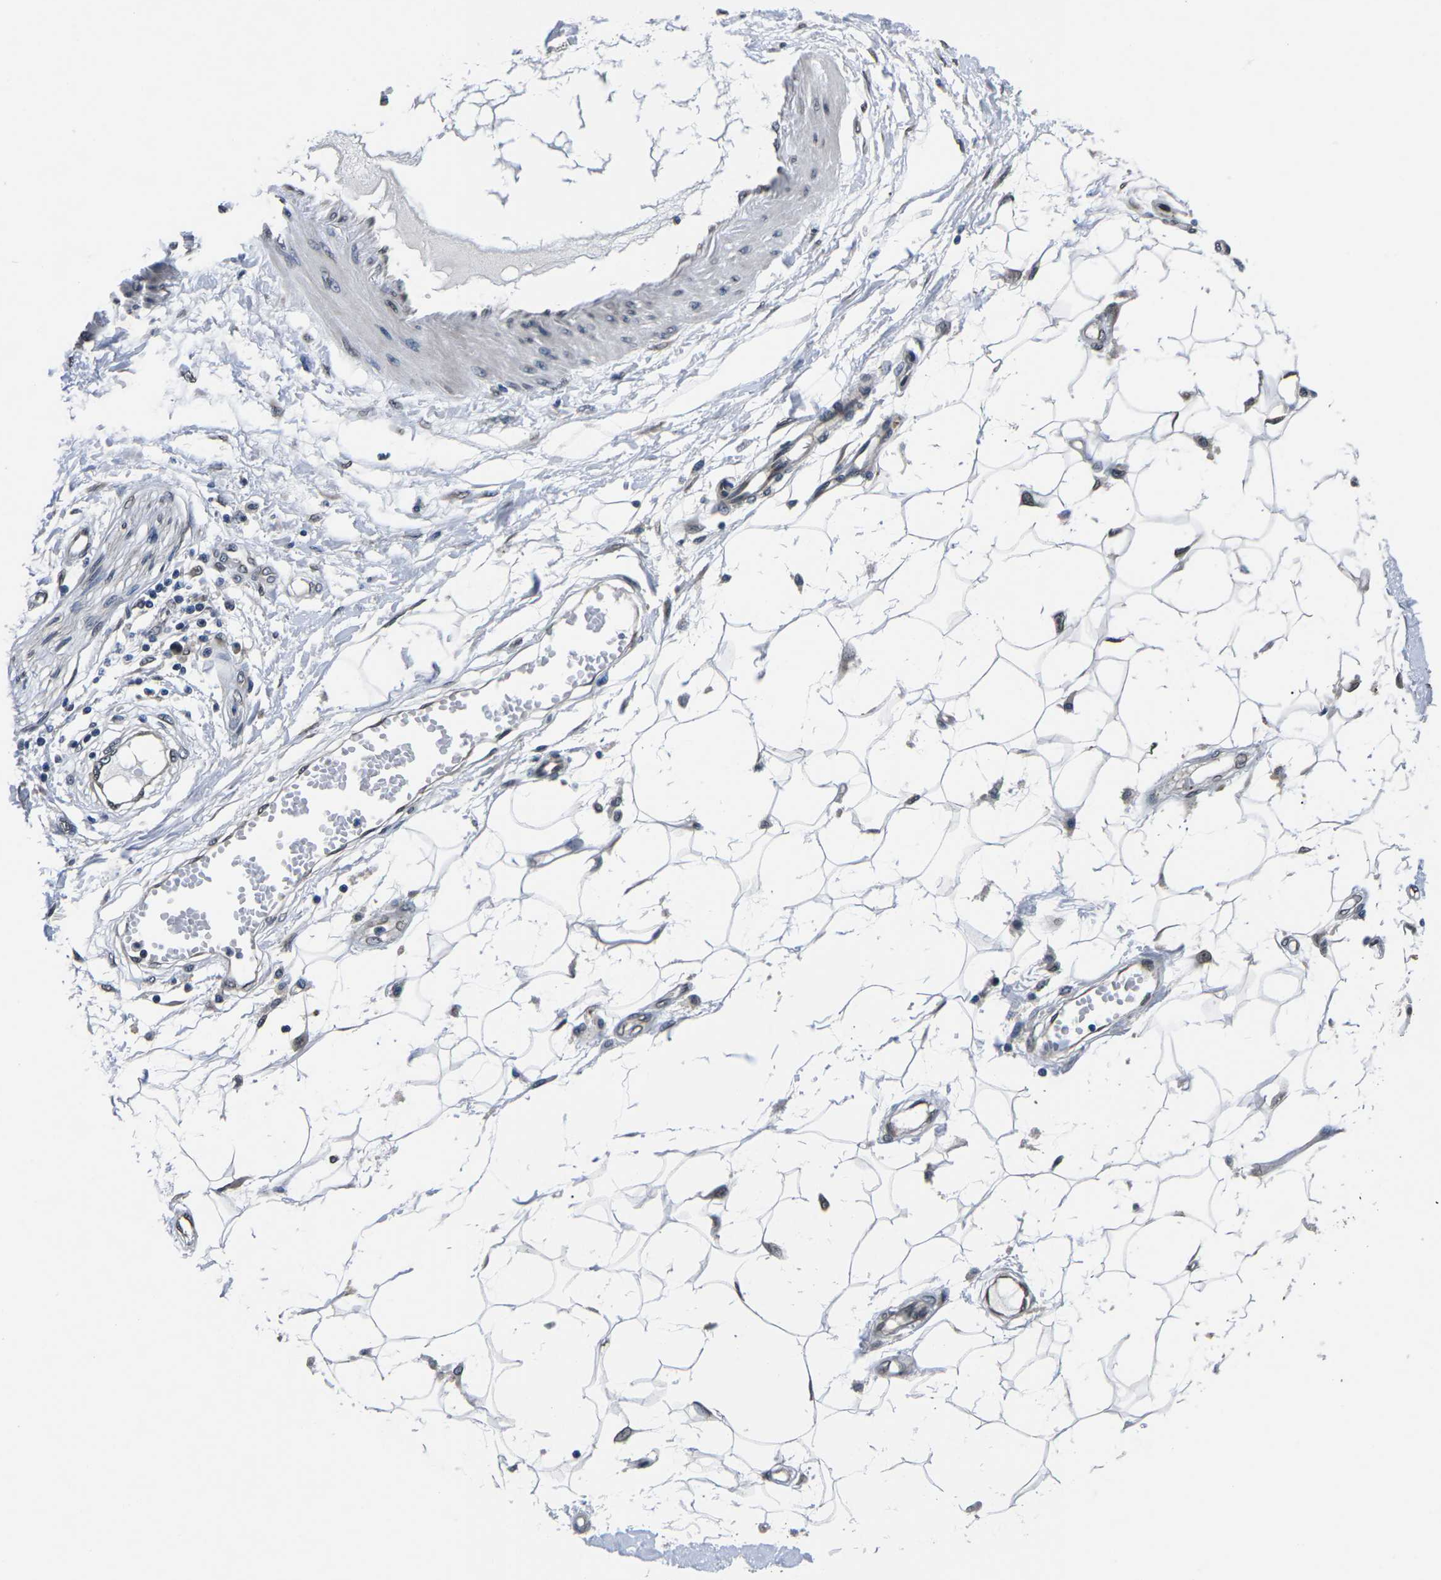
{"staining": {"intensity": "weak", "quantity": ">75%", "location": "cytoplasmic/membranous,nuclear"}, "tissue": "adipose tissue", "cell_type": "Adipocytes", "image_type": "normal", "snomed": [{"axis": "morphology", "description": "Normal tissue, NOS"}, {"axis": "morphology", "description": "Squamous cell carcinoma, NOS"}, {"axis": "topography", "description": "Skin"}, {"axis": "topography", "description": "Peripheral nerve tissue"}], "caption": "Immunohistochemistry image of normal human adipose tissue stained for a protein (brown), which reveals low levels of weak cytoplasmic/membranous,nuclear expression in about >75% of adipocytes.", "gene": "SNX10", "patient": {"sex": "male", "age": 83}}